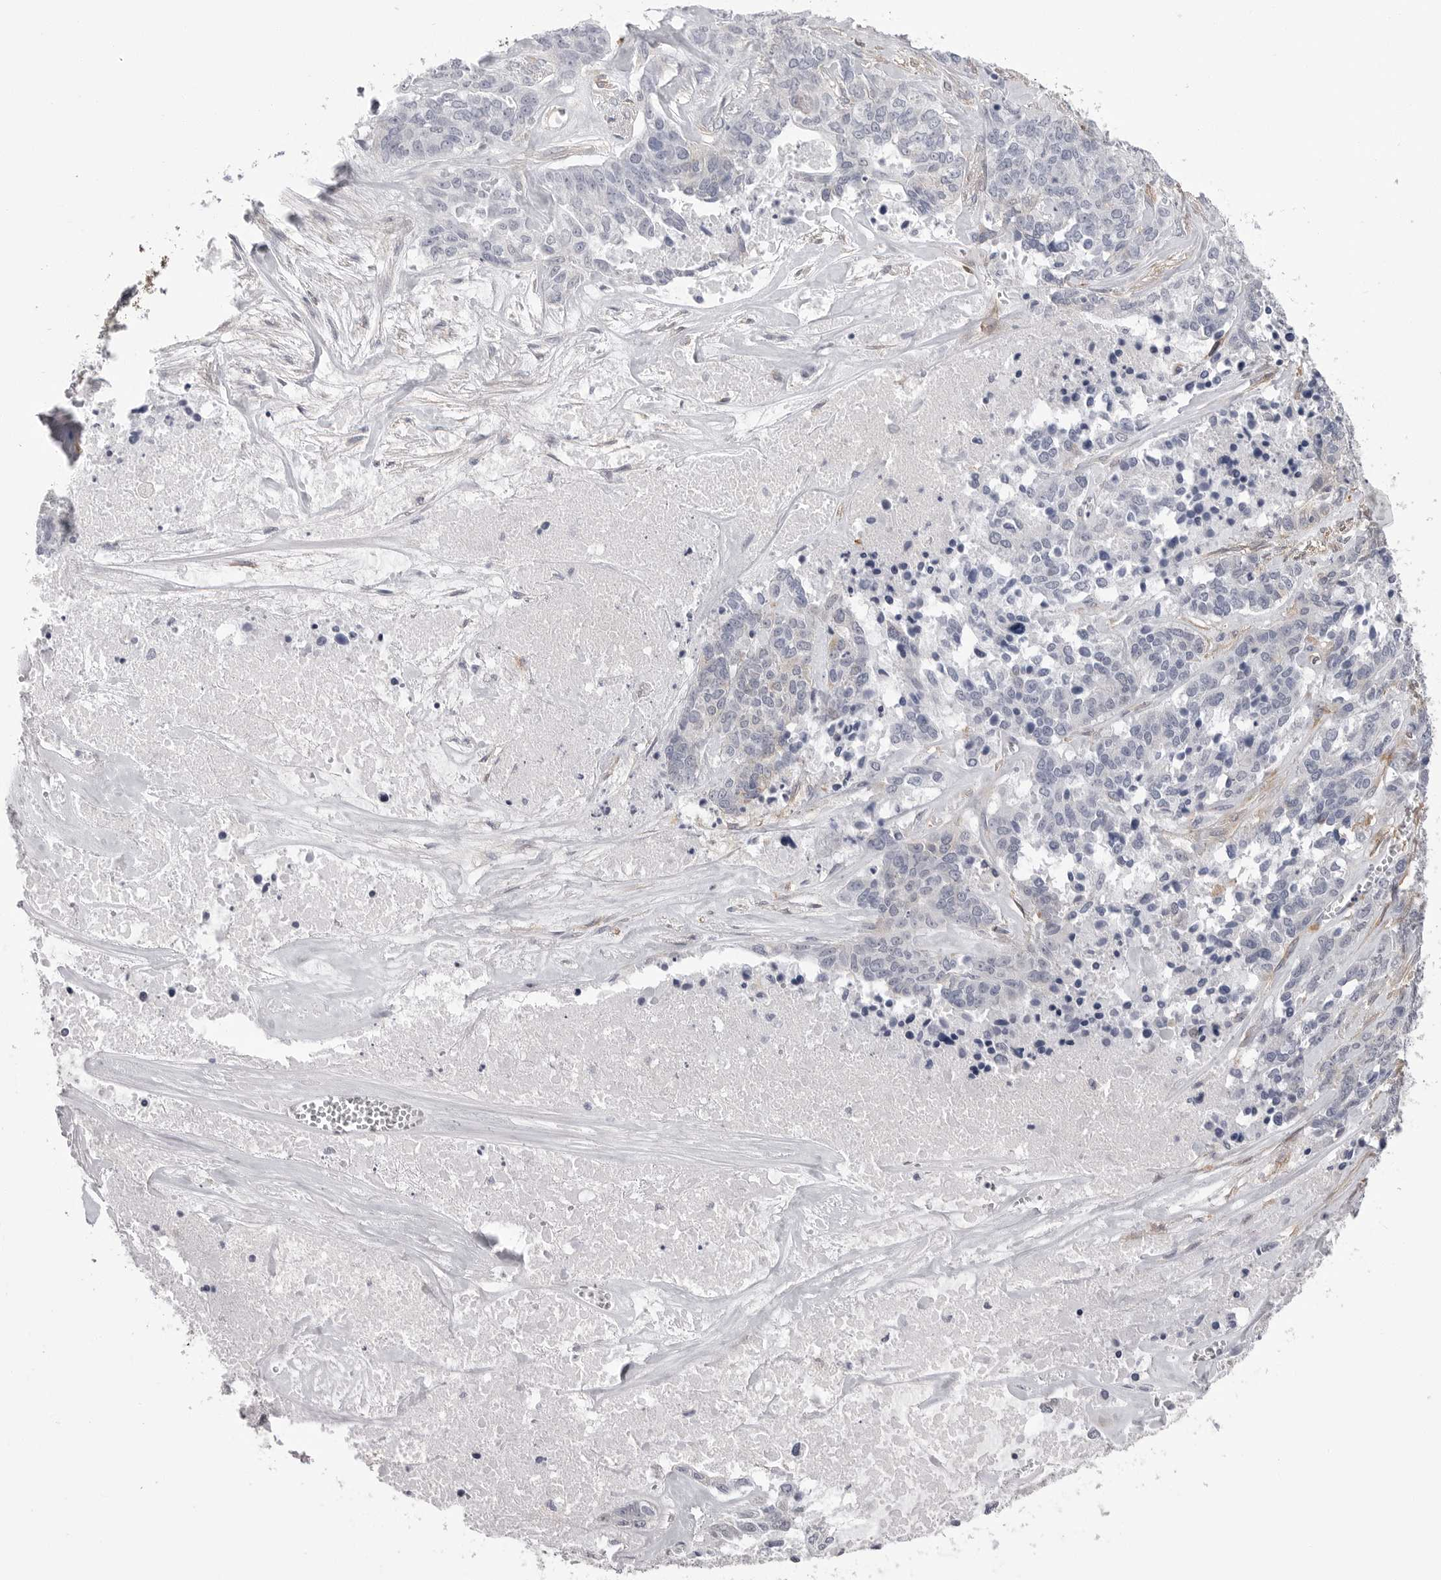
{"staining": {"intensity": "negative", "quantity": "none", "location": "none"}, "tissue": "ovarian cancer", "cell_type": "Tumor cells", "image_type": "cancer", "snomed": [{"axis": "morphology", "description": "Cystadenocarcinoma, serous, NOS"}, {"axis": "topography", "description": "Ovary"}], "caption": "IHC micrograph of human serous cystadenocarcinoma (ovarian) stained for a protein (brown), which exhibits no expression in tumor cells.", "gene": "AKAP12", "patient": {"sex": "female", "age": 44}}